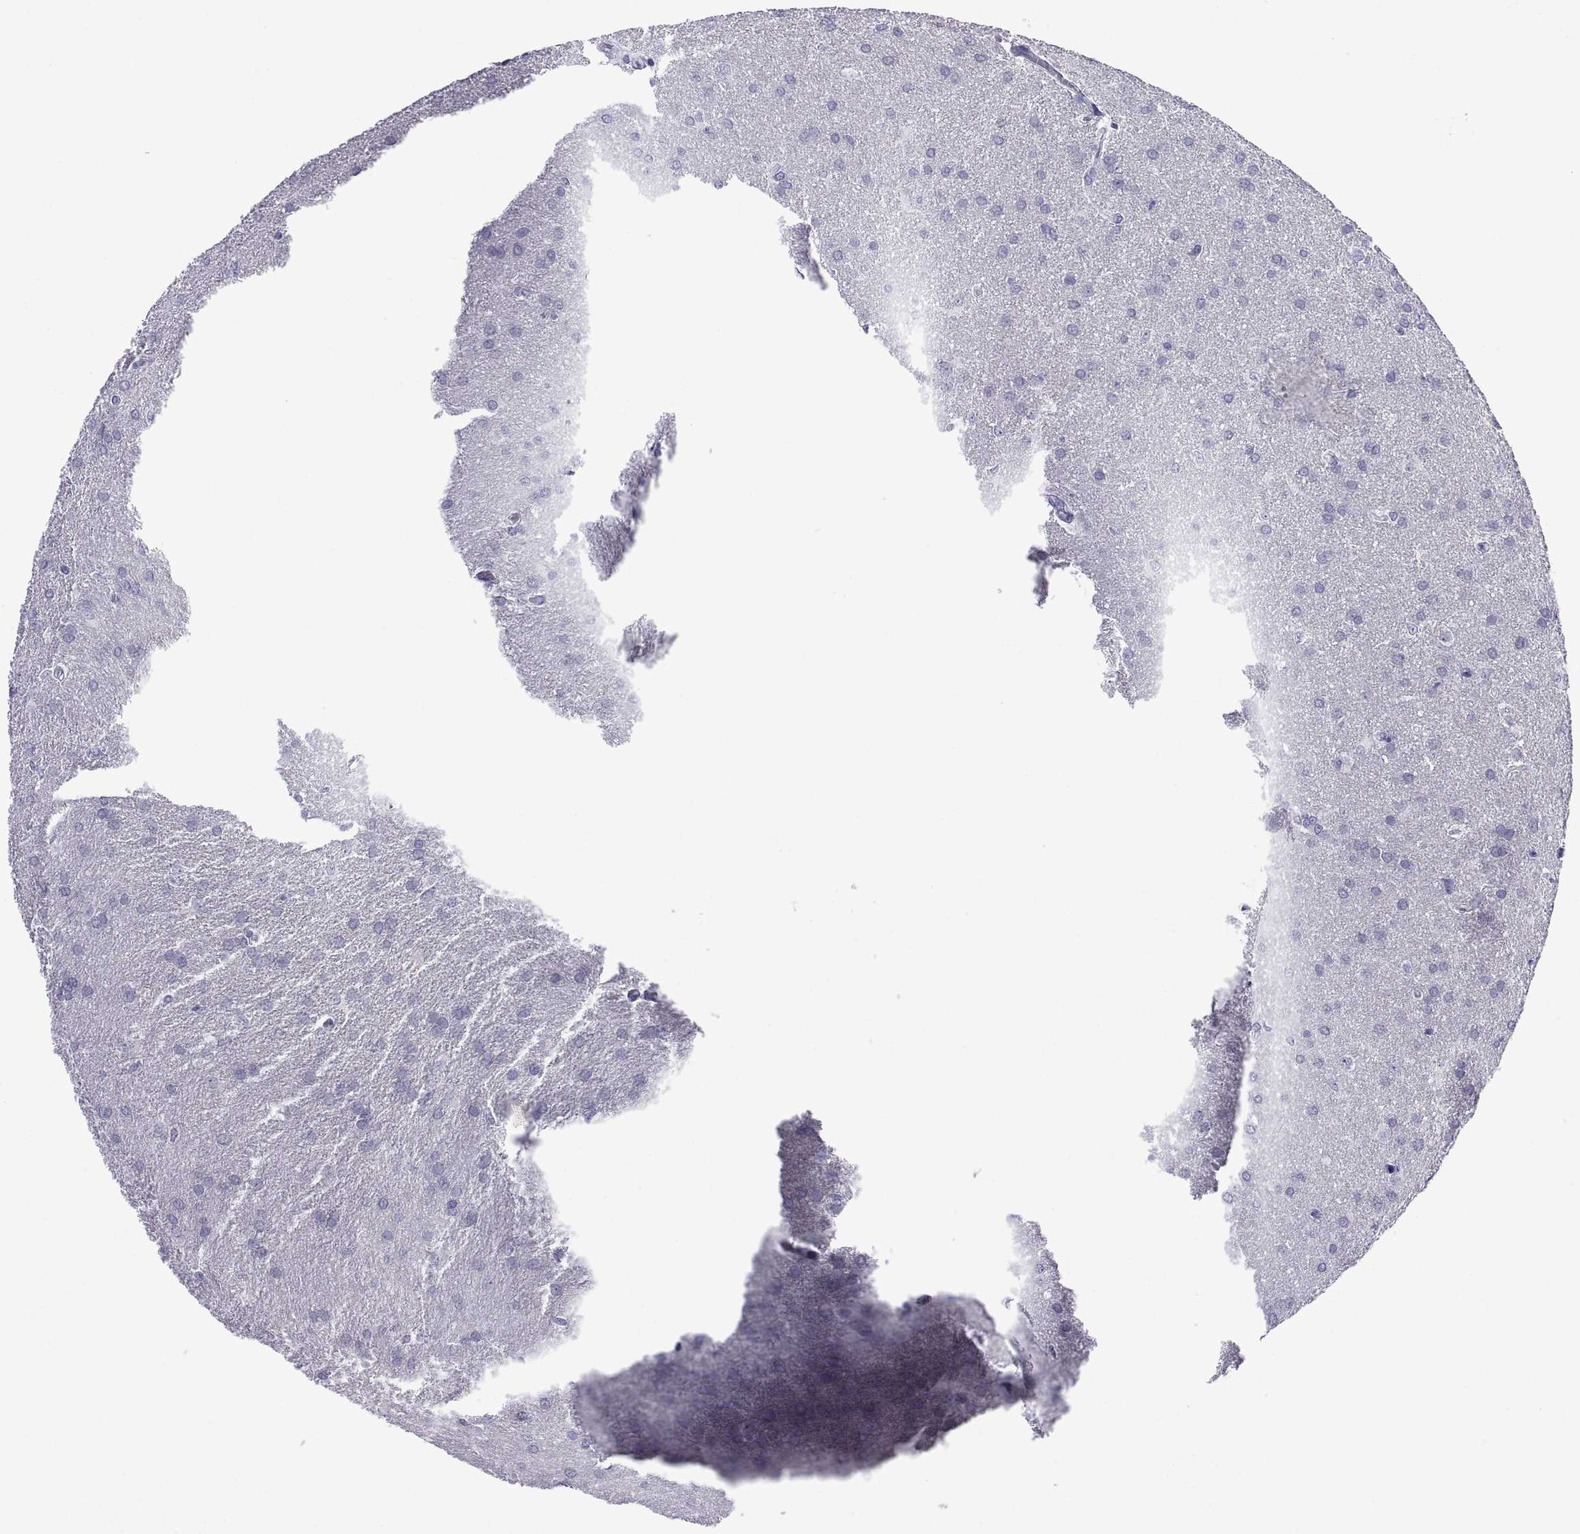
{"staining": {"intensity": "negative", "quantity": "none", "location": "none"}, "tissue": "glioma", "cell_type": "Tumor cells", "image_type": "cancer", "snomed": [{"axis": "morphology", "description": "Glioma, malignant, Low grade"}, {"axis": "topography", "description": "Brain"}], "caption": "This is an IHC image of human malignant glioma (low-grade). There is no staining in tumor cells.", "gene": "VSX2", "patient": {"sex": "female", "age": 32}}